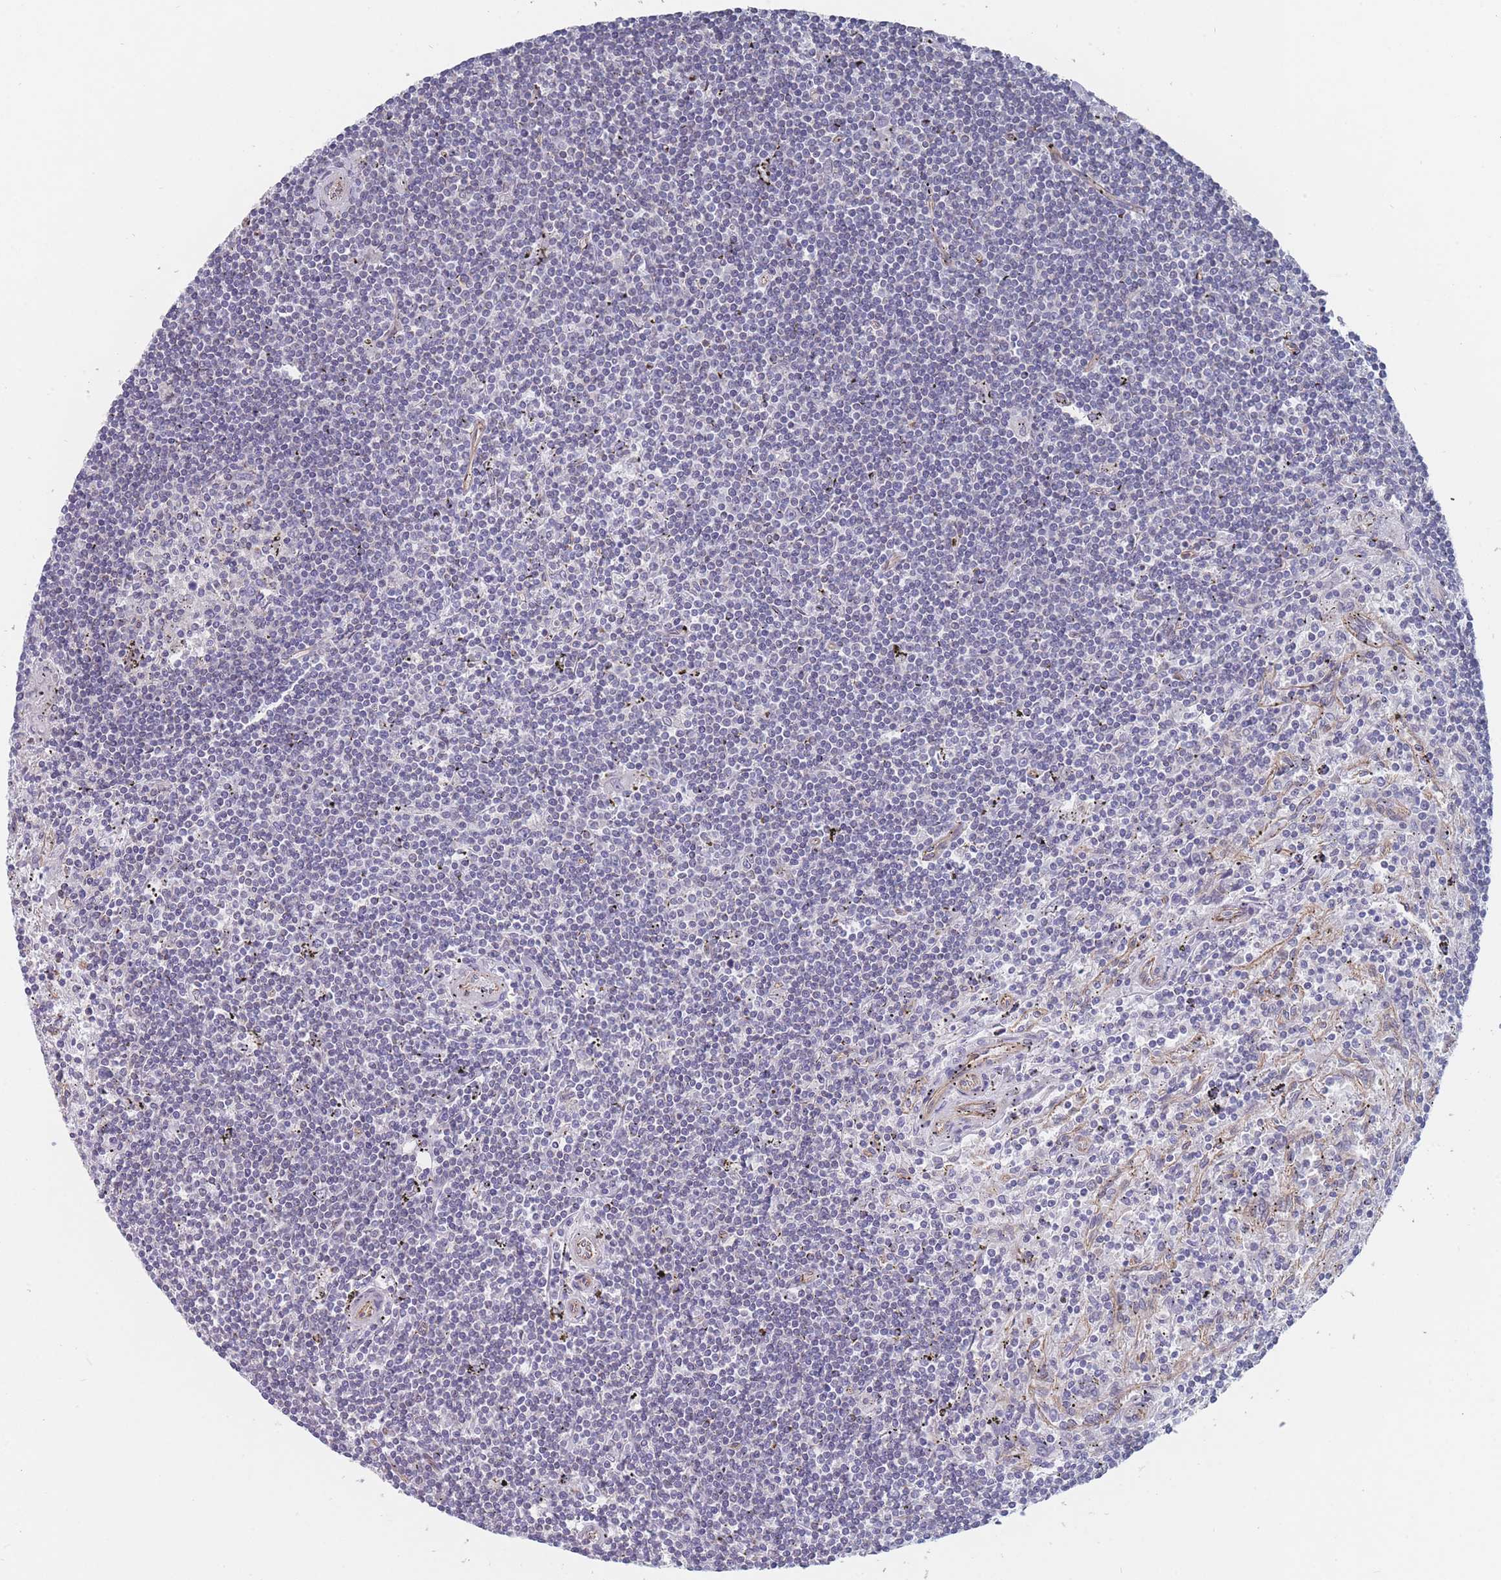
{"staining": {"intensity": "negative", "quantity": "none", "location": "none"}, "tissue": "lymphoma", "cell_type": "Tumor cells", "image_type": "cancer", "snomed": [{"axis": "morphology", "description": "Malignant lymphoma, non-Hodgkin's type, Low grade"}, {"axis": "topography", "description": "Spleen"}], "caption": "Human malignant lymphoma, non-Hodgkin's type (low-grade) stained for a protein using IHC exhibits no positivity in tumor cells.", "gene": "SLC1A6", "patient": {"sex": "male", "age": 76}}